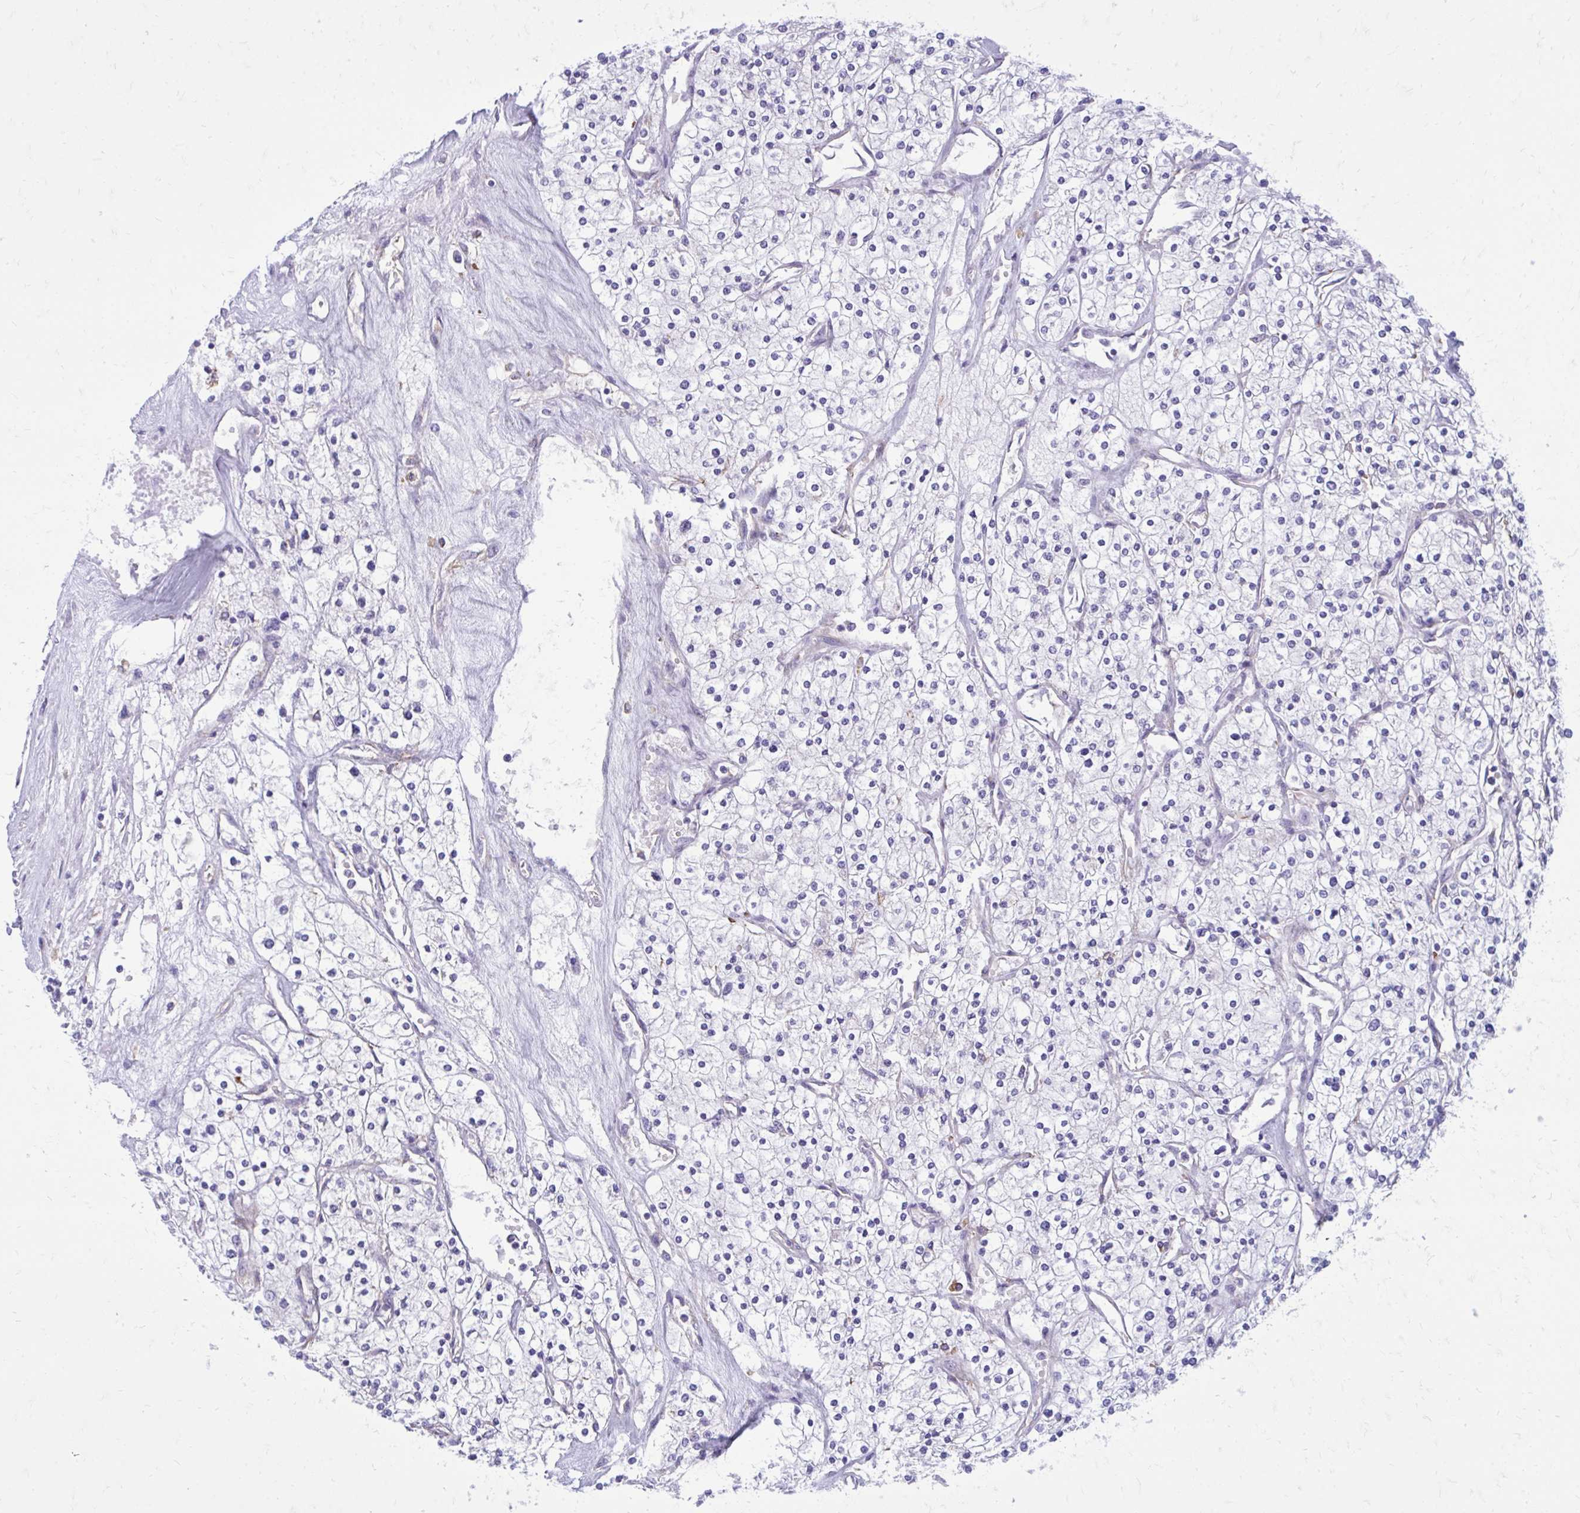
{"staining": {"intensity": "negative", "quantity": "none", "location": "none"}, "tissue": "renal cancer", "cell_type": "Tumor cells", "image_type": "cancer", "snomed": [{"axis": "morphology", "description": "Adenocarcinoma, NOS"}, {"axis": "topography", "description": "Kidney"}], "caption": "Immunohistochemical staining of human renal cancer reveals no significant expression in tumor cells.", "gene": "CLTA", "patient": {"sex": "male", "age": 80}}